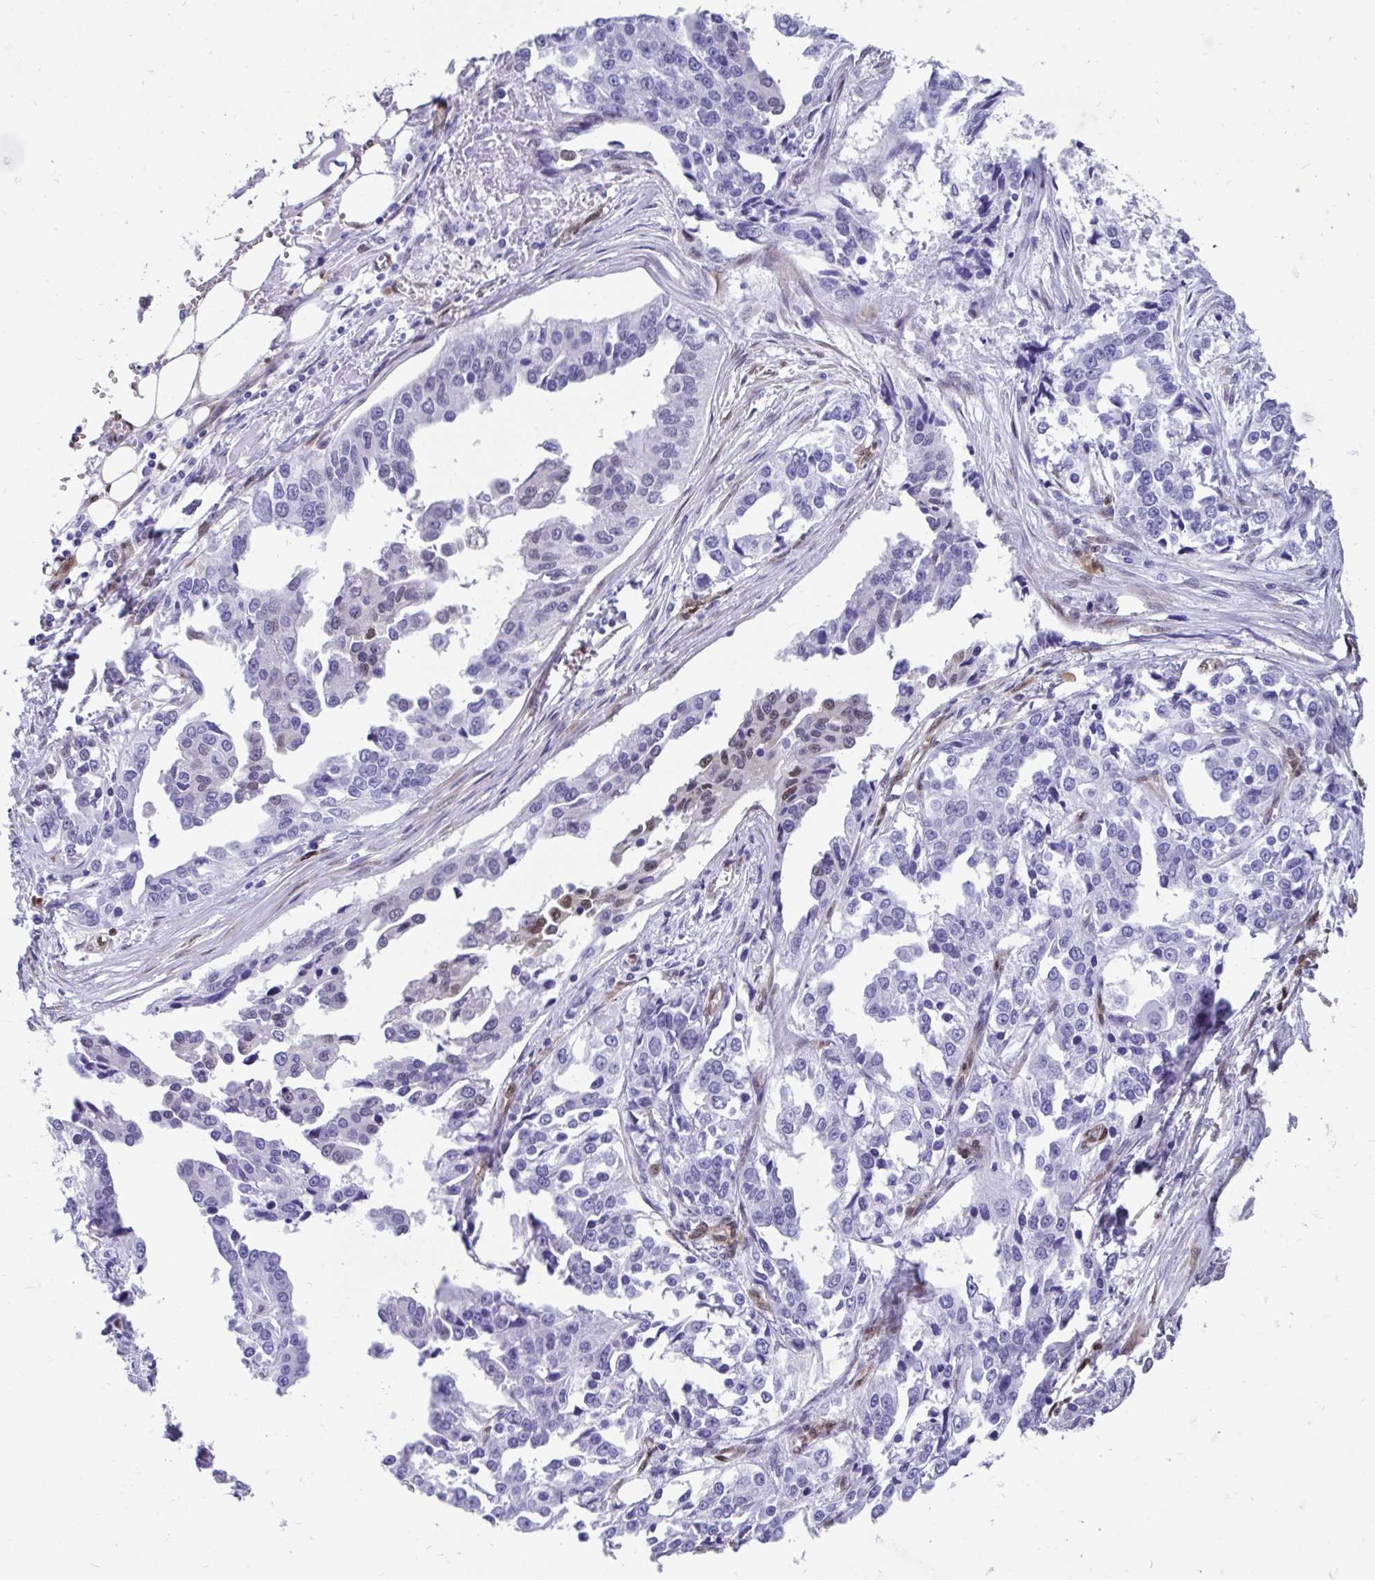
{"staining": {"intensity": "moderate", "quantity": "<25%", "location": "nuclear"}, "tissue": "ovarian cancer", "cell_type": "Tumor cells", "image_type": "cancer", "snomed": [{"axis": "morphology", "description": "Cystadenocarcinoma, serous, NOS"}, {"axis": "topography", "description": "Ovary"}], "caption": "Immunohistochemistry (IHC) histopathology image of neoplastic tissue: ovarian cancer stained using immunohistochemistry displays low levels of moderate protein expression localized specifically in the nuclear of tumor cells, appearing as a nuclear brown color.", "gene": "RBPMS", "patient": {"sex": "female", "age": 75}}